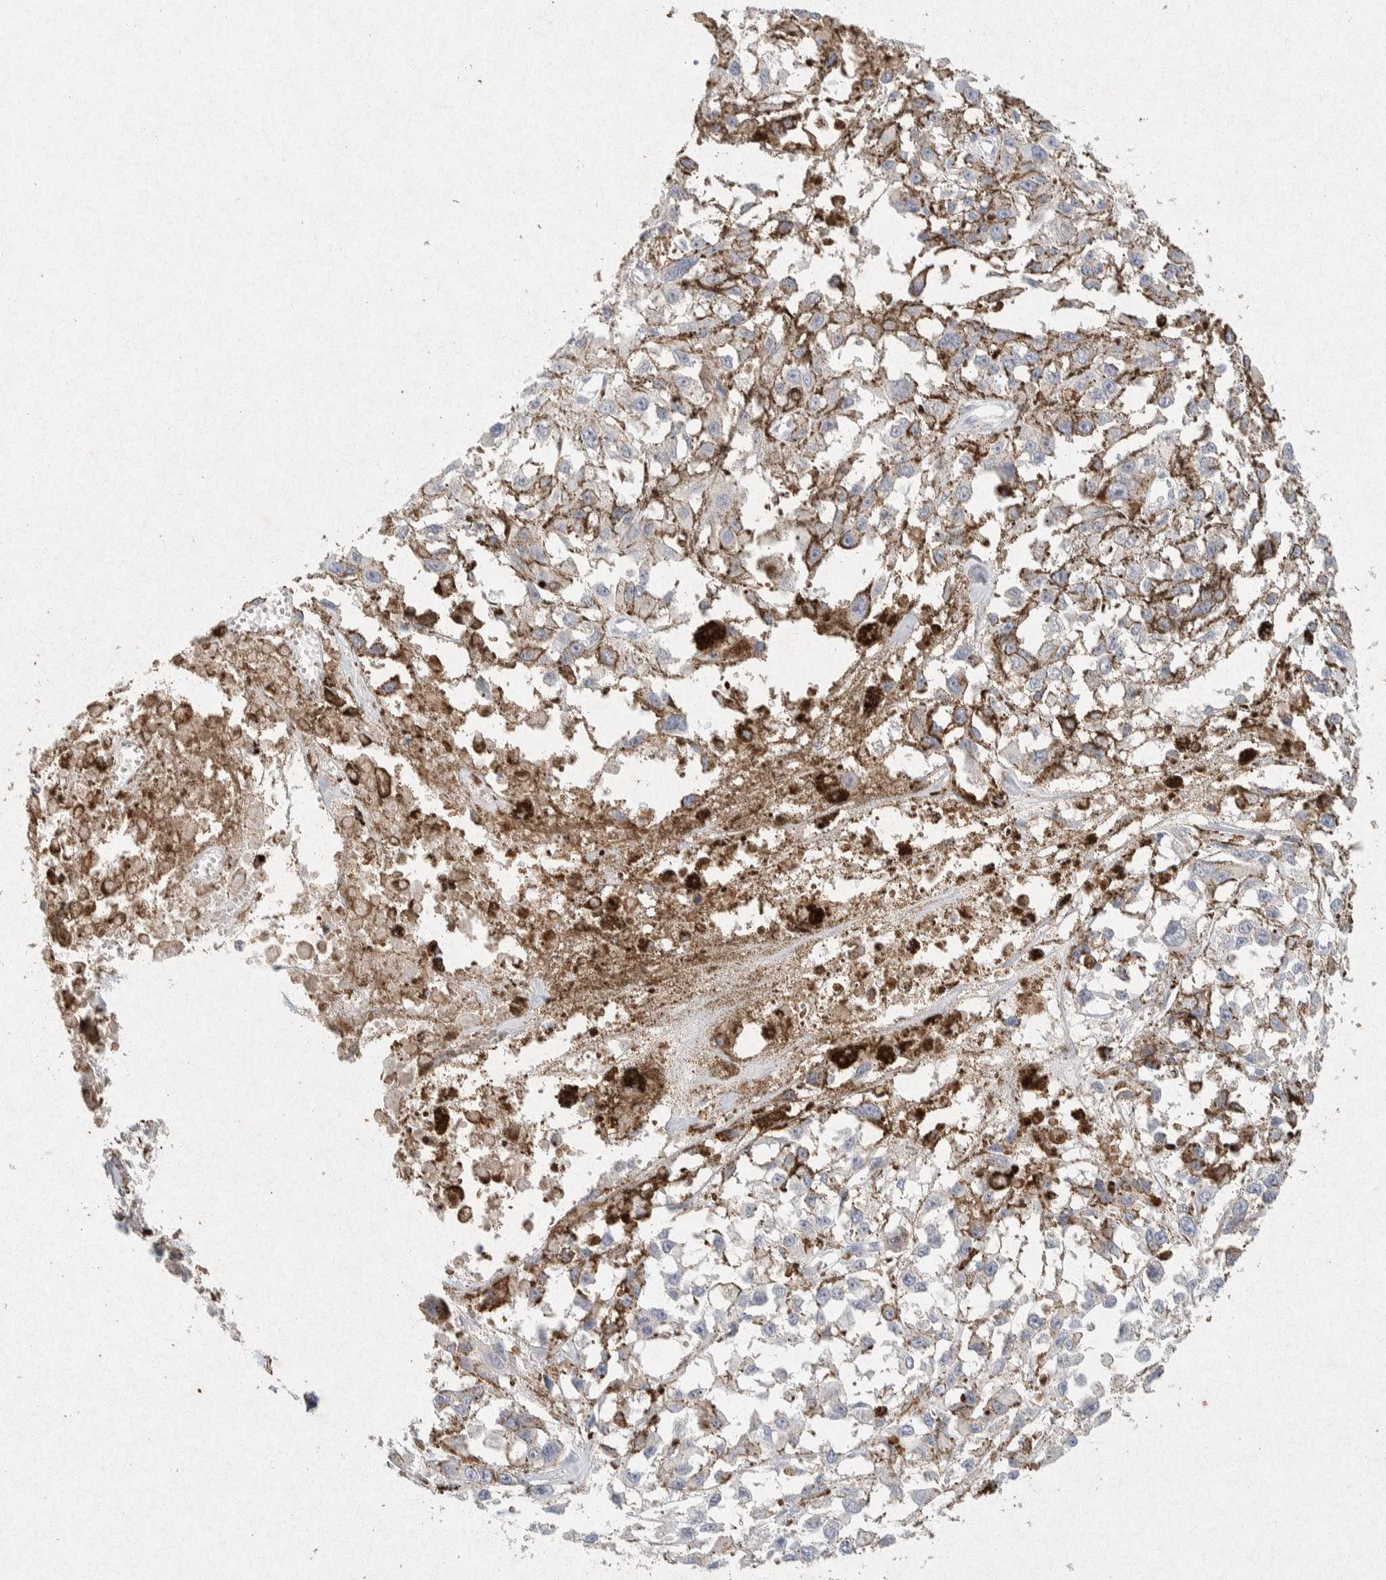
{"staining": {"intensity": "negative", "quantity": "none", "location": "none"}, "tissue": "melanoma", "cell_type": "Tumor cells", "image_type": "cancer", "snomed": [{"axis": "morphology", "description": "Malignant melanoma, Metastatic site"}, {"axis": "topography", "description": "Lymph node"}], "caption": "There is no significant staining in tumor cells of melanoma. Brightfield microscopy of immunohistochemistry (IHC) stained with DAB (3,3'-diaminobenzidine) (brown) and hematoxylin (blue), captured at high magnification.", "gene": "GNAI1", "patient": {"sex": "male", "age": 59}}